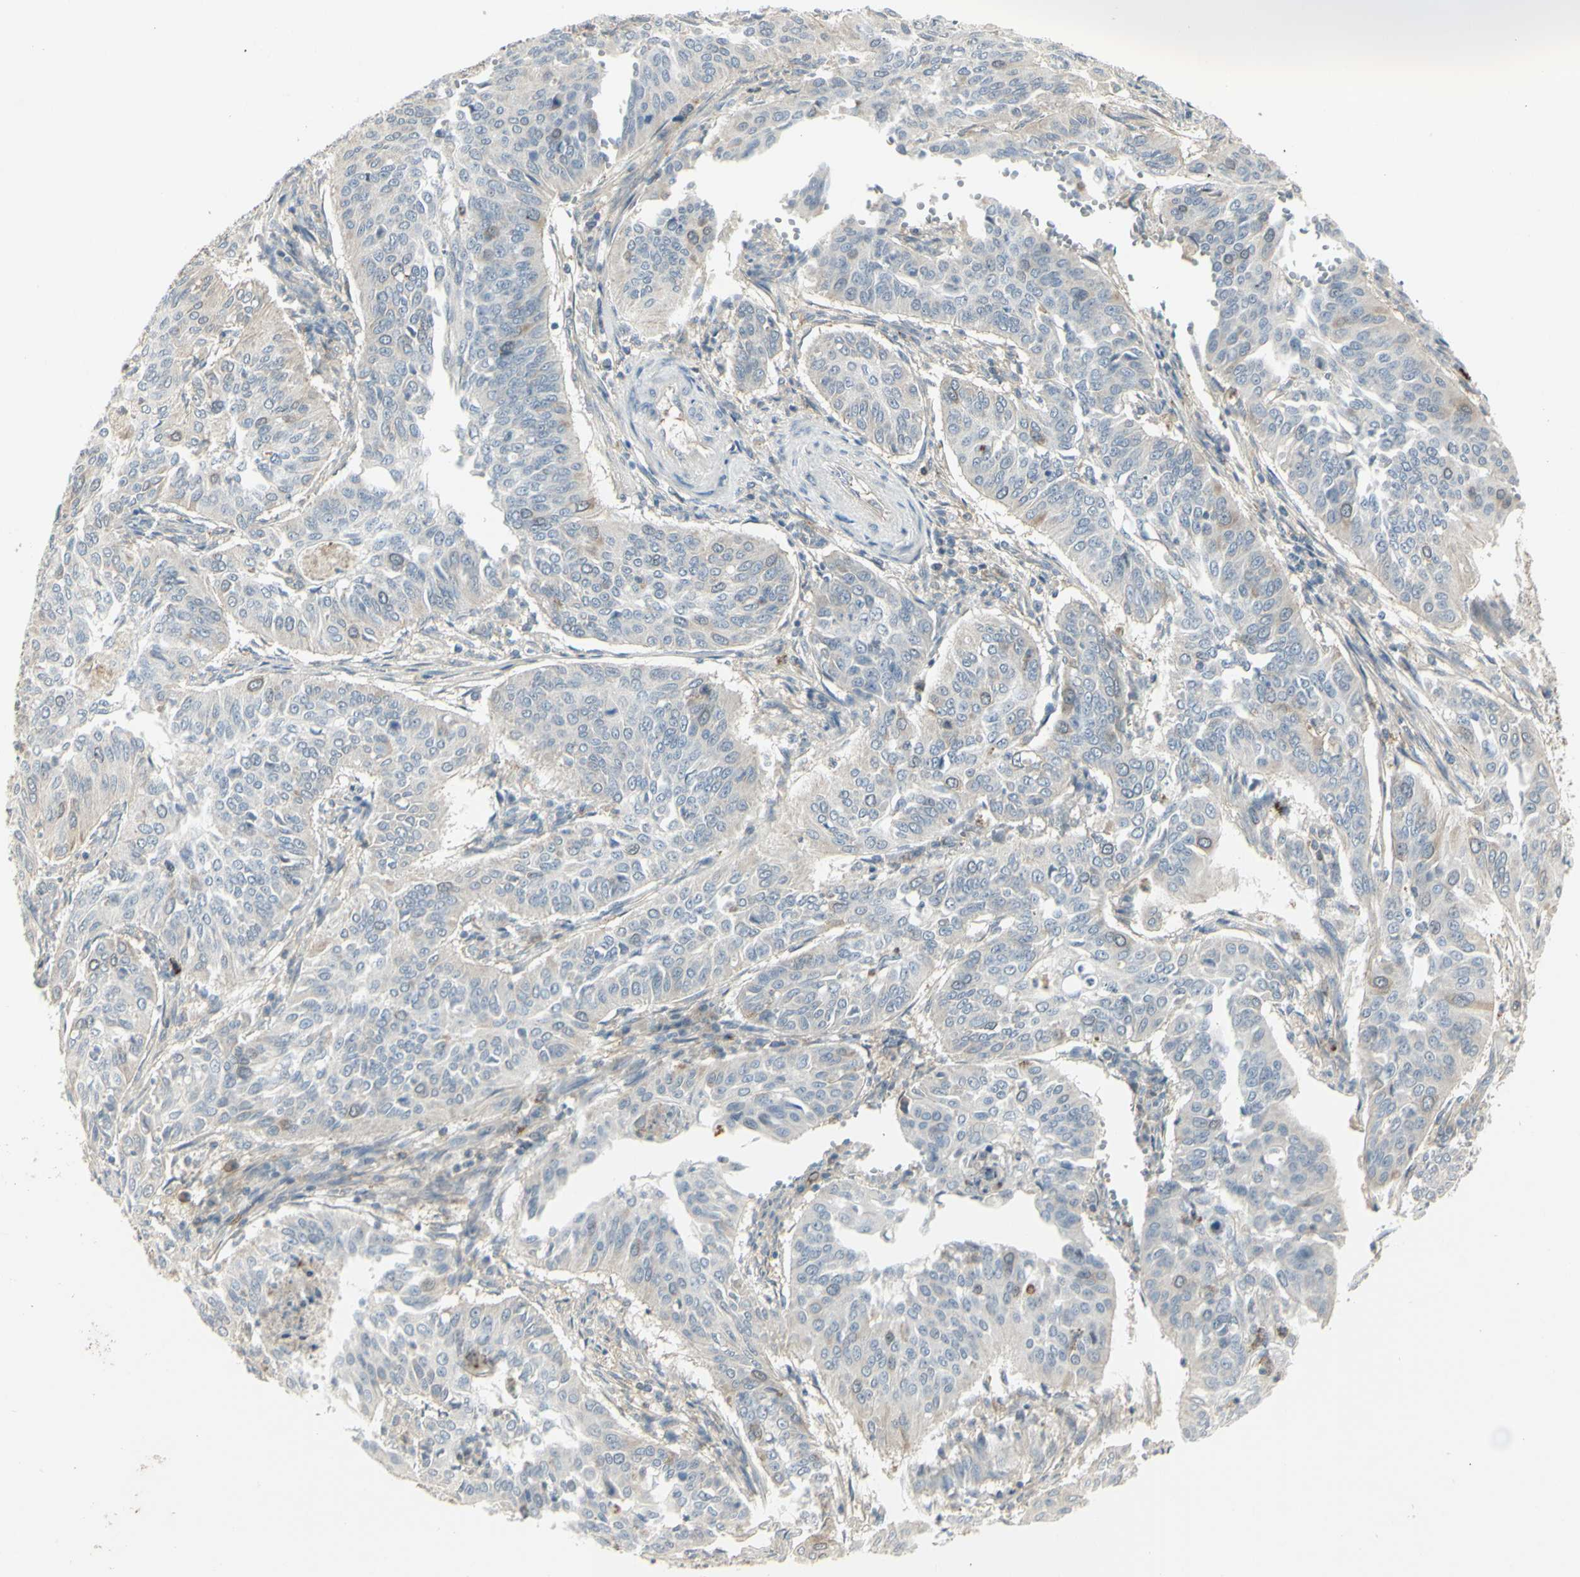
{"staining": {"intensity": "weak", "quantity": "<25%", "location": "cytoplasmic/membranous"}, "tissue": "cervical cancer", "cell_type": "Tumor cells", "image_type": "cancer", "snomed": [{"axis": "morphology", "description": "Normal tissue, NOS"}, {"axis": "morphology", "description": "Squamous cell carcinoma, NOS"}, {"axis": "topography", "description": "Cervix"}], "caption": "Tumor cells show no significant protein expression in squamous cell carcinoma (cervical). The staining is performed using DAB brown chromogen with nuclei counter-stained in using hematoxylin.", "gene": "CCNB2", "patient": {"sex": "female", "age": 39}}